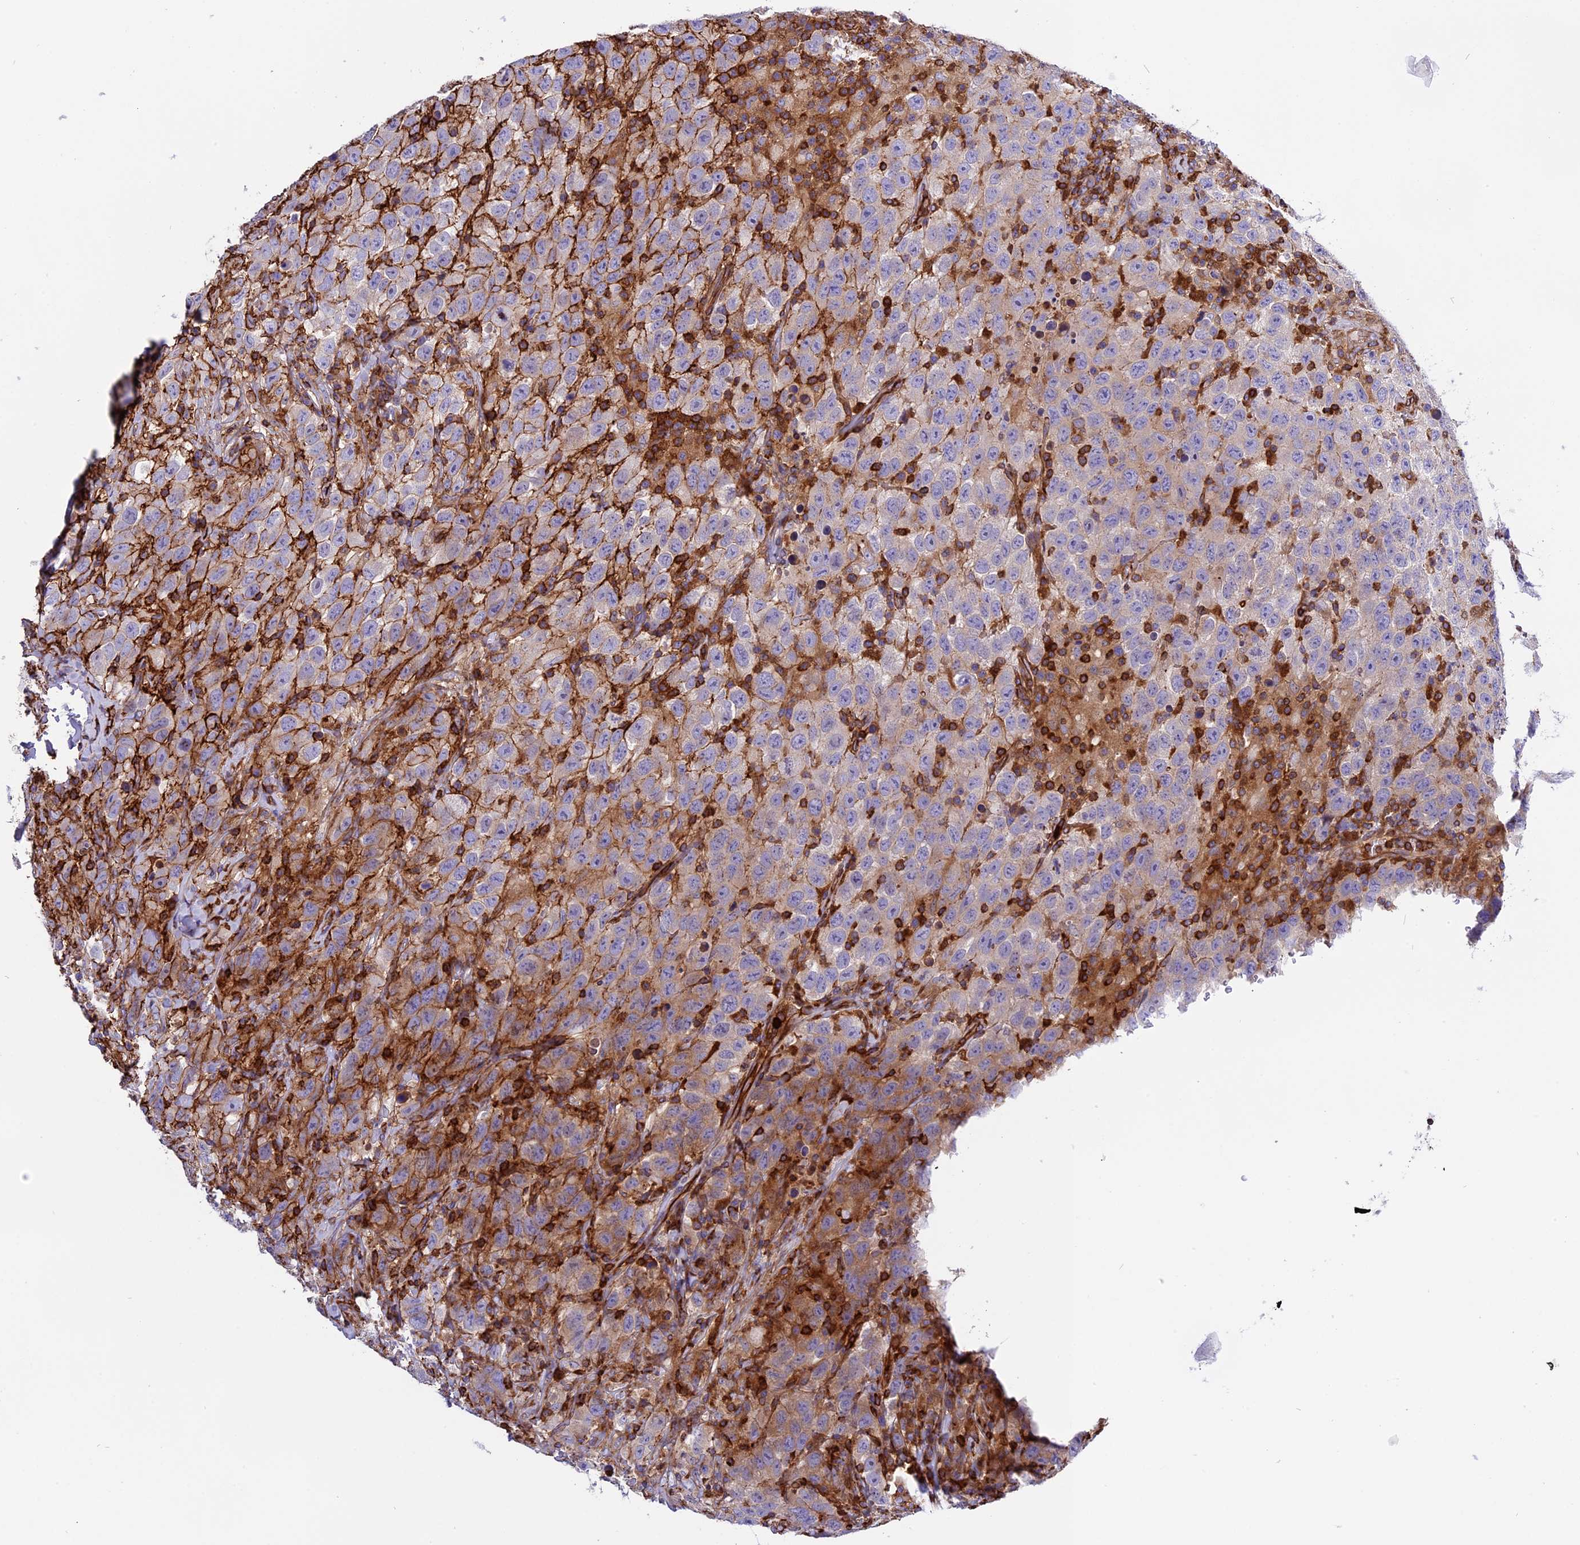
{"staining": {"intensity": "moderate", "quantity": "<25%", "location": "cytoplasmic/membranous"}, "tissue": "testis cancer", "cell_type": "Tumor cells", "image_type": "cancer", "snomed": [{"axis": "morphology", "description": "Seminoma, NOS"}, {"axis": "topography", "description": "Testis"}], "caption": "IHC of testis seminoma demonstrates low levels of moderate cytoplasmic/membranous staining in about <25% of tumor cells.", "gene": "CD99L2", "patient": {"sex": "male", "age": 65}}